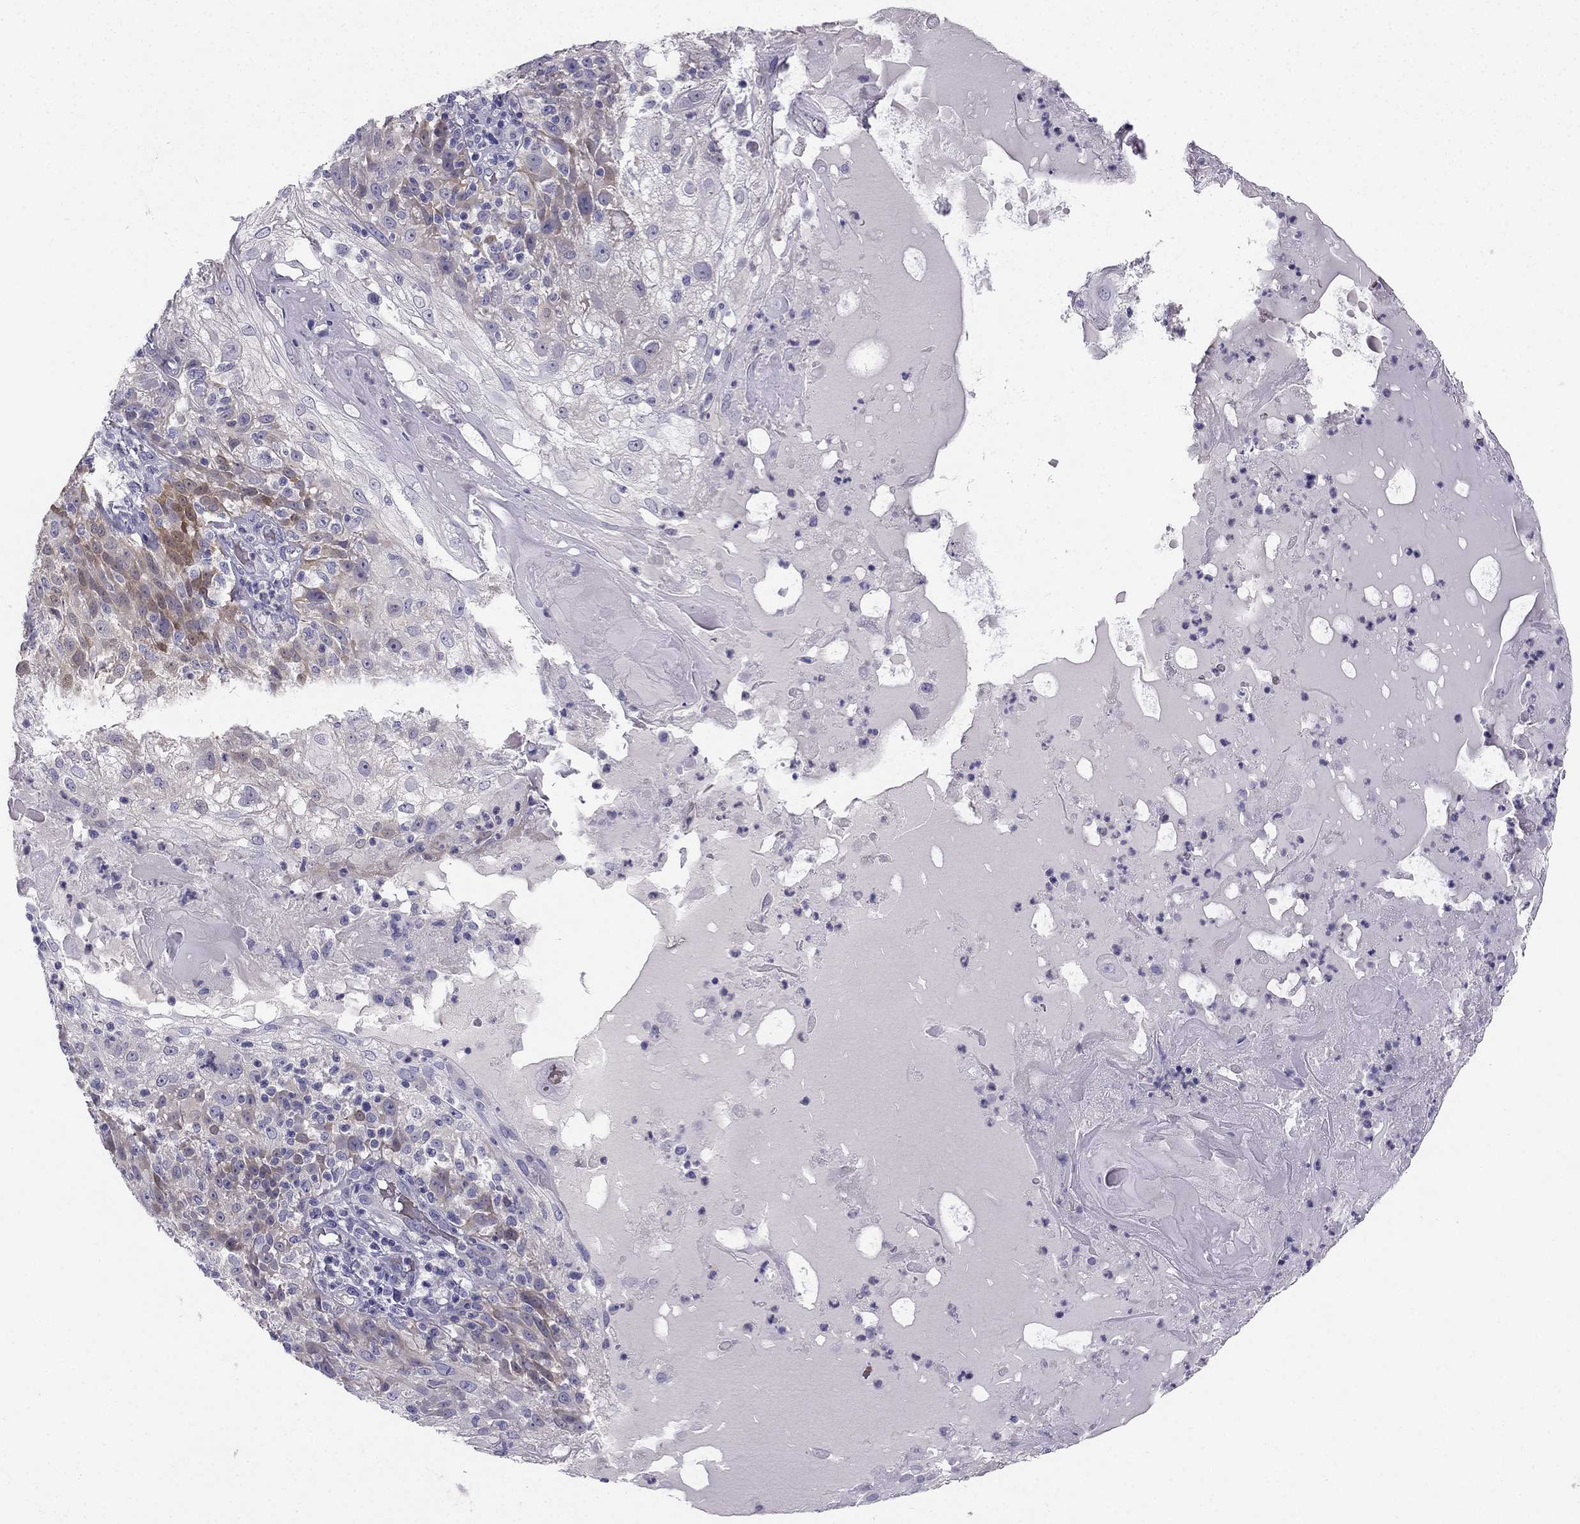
{"staining": {"intensity": "moderate", "quantity": "<25%", "location": "cytoplasmic/membranous"}, "tissue": "skin cancer", "cell_type": "Tumor cells", "image_type": "cancer", "snomed": [{"axis": "morphology", "description": "Normal tissue, NOS"}, {"axis": "morphology", "description": "Squamous cell carcinoma, NOS"}, {"axis": "topography", "description": "Skin"}], "caption": "Skin cancer tissue shows moderate cytoplasmic/membranous staining in approximately <25% of tumor cells The staining was performed using DAB to visualize the protein expression in brown, while the nuclei were stained in blue with hematoxylin (Magnification: 20x).", "gene": "RSPH14", "patient": {"sex": "female", "age": 83}}